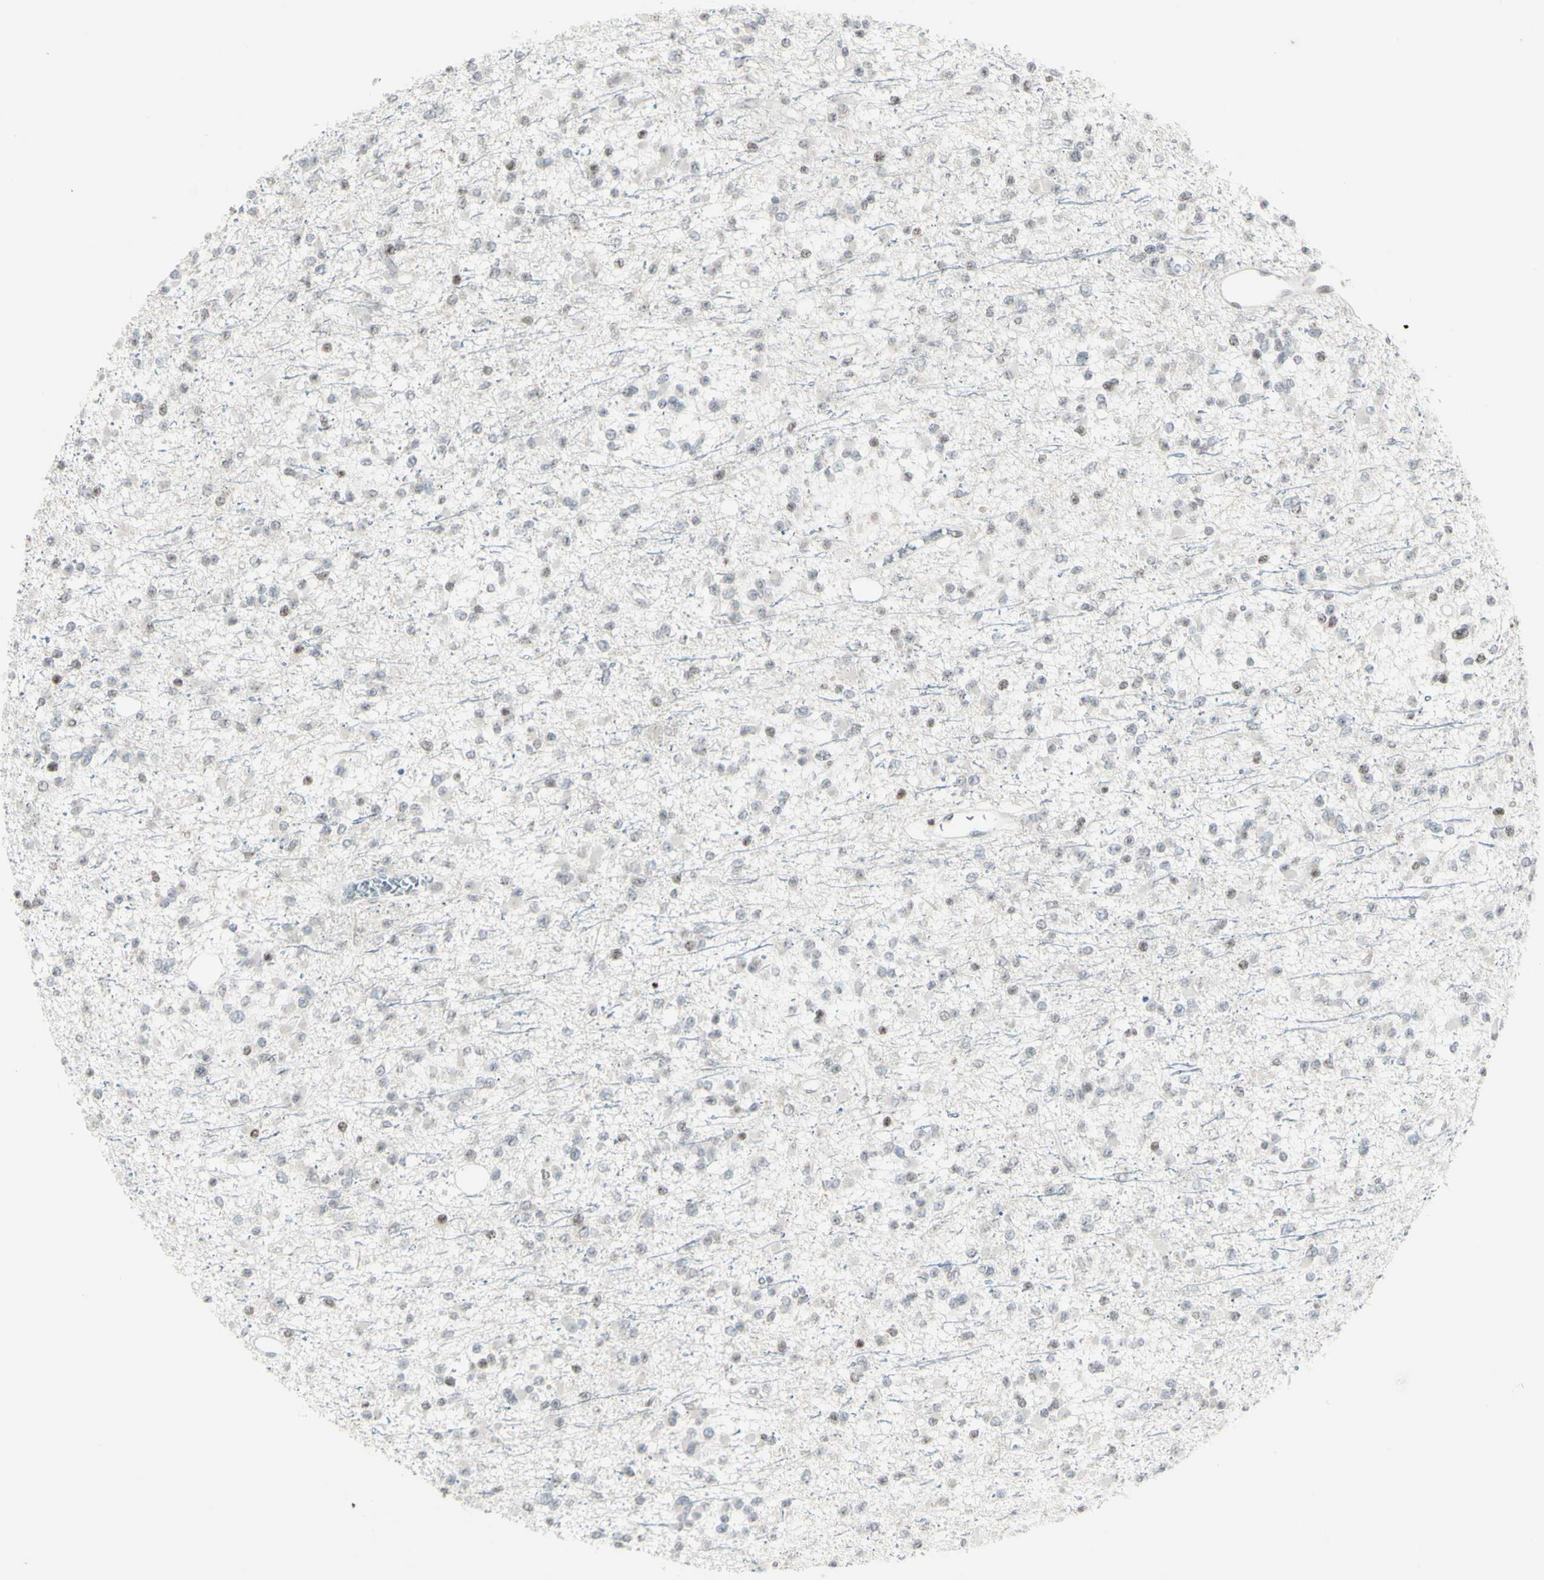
{"staining": {"intensity": "negative", "quantity": "none", "location": "none"}, "tissue": "glioma", "cell_type": "Tumor cells", "image_type": "cancer", "snomed": [{"axis": "morphology", "description": "Glioma, malignant, Low grade"}, {"axis": "topography", "description": "Brain"}], "caption": "This is an immunohistochemistry histopathology image of human malignant glioma (low-grade). There is no expression in tumor cells.", "gene": "MUC5AC", "patient": {"sex": "female", "age": 22}}